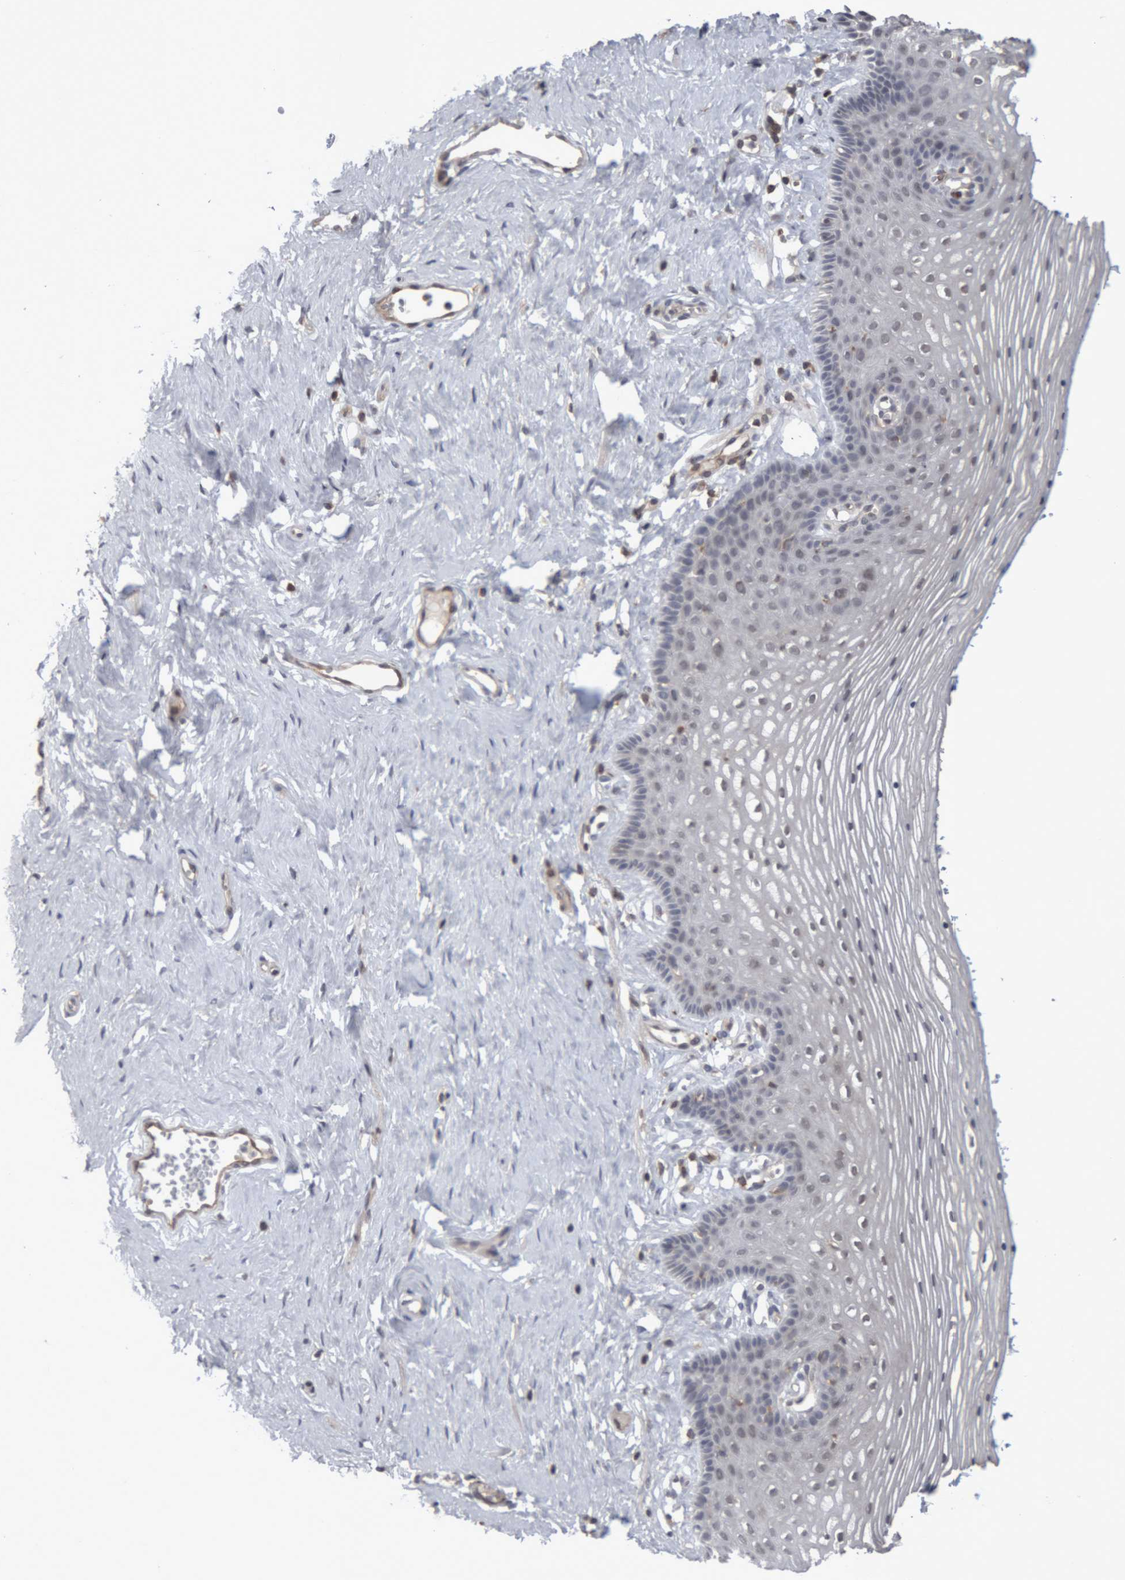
{"staining": {"intensity": "weak", "quantity": "25%-75%", "location": "nuclear"}, "tissue": "vagina", "cell_type": "Squamous epithelial cells", "image_type": "normal", "snomed": [{"axis": "morphology", "description": "Normal tissue, NOS"}, {"axis": "topography", "description": "Vagina"}], "caption": "Immunohistochemistry (IHC) staining of normal vagina, which demonstrates low levels of weak nuclear staining in approximately 25%-75% of squamous epithelial cells indicating weak nuclear protein positivity. The staining was performed using DAB (3,3'-diaminobenzidine) (brown) for protein detection and nuclei were counterstained in hematoxylin (blue).", "gene": "NFATC2", "patient": {"sex": "female", "age": 32}}